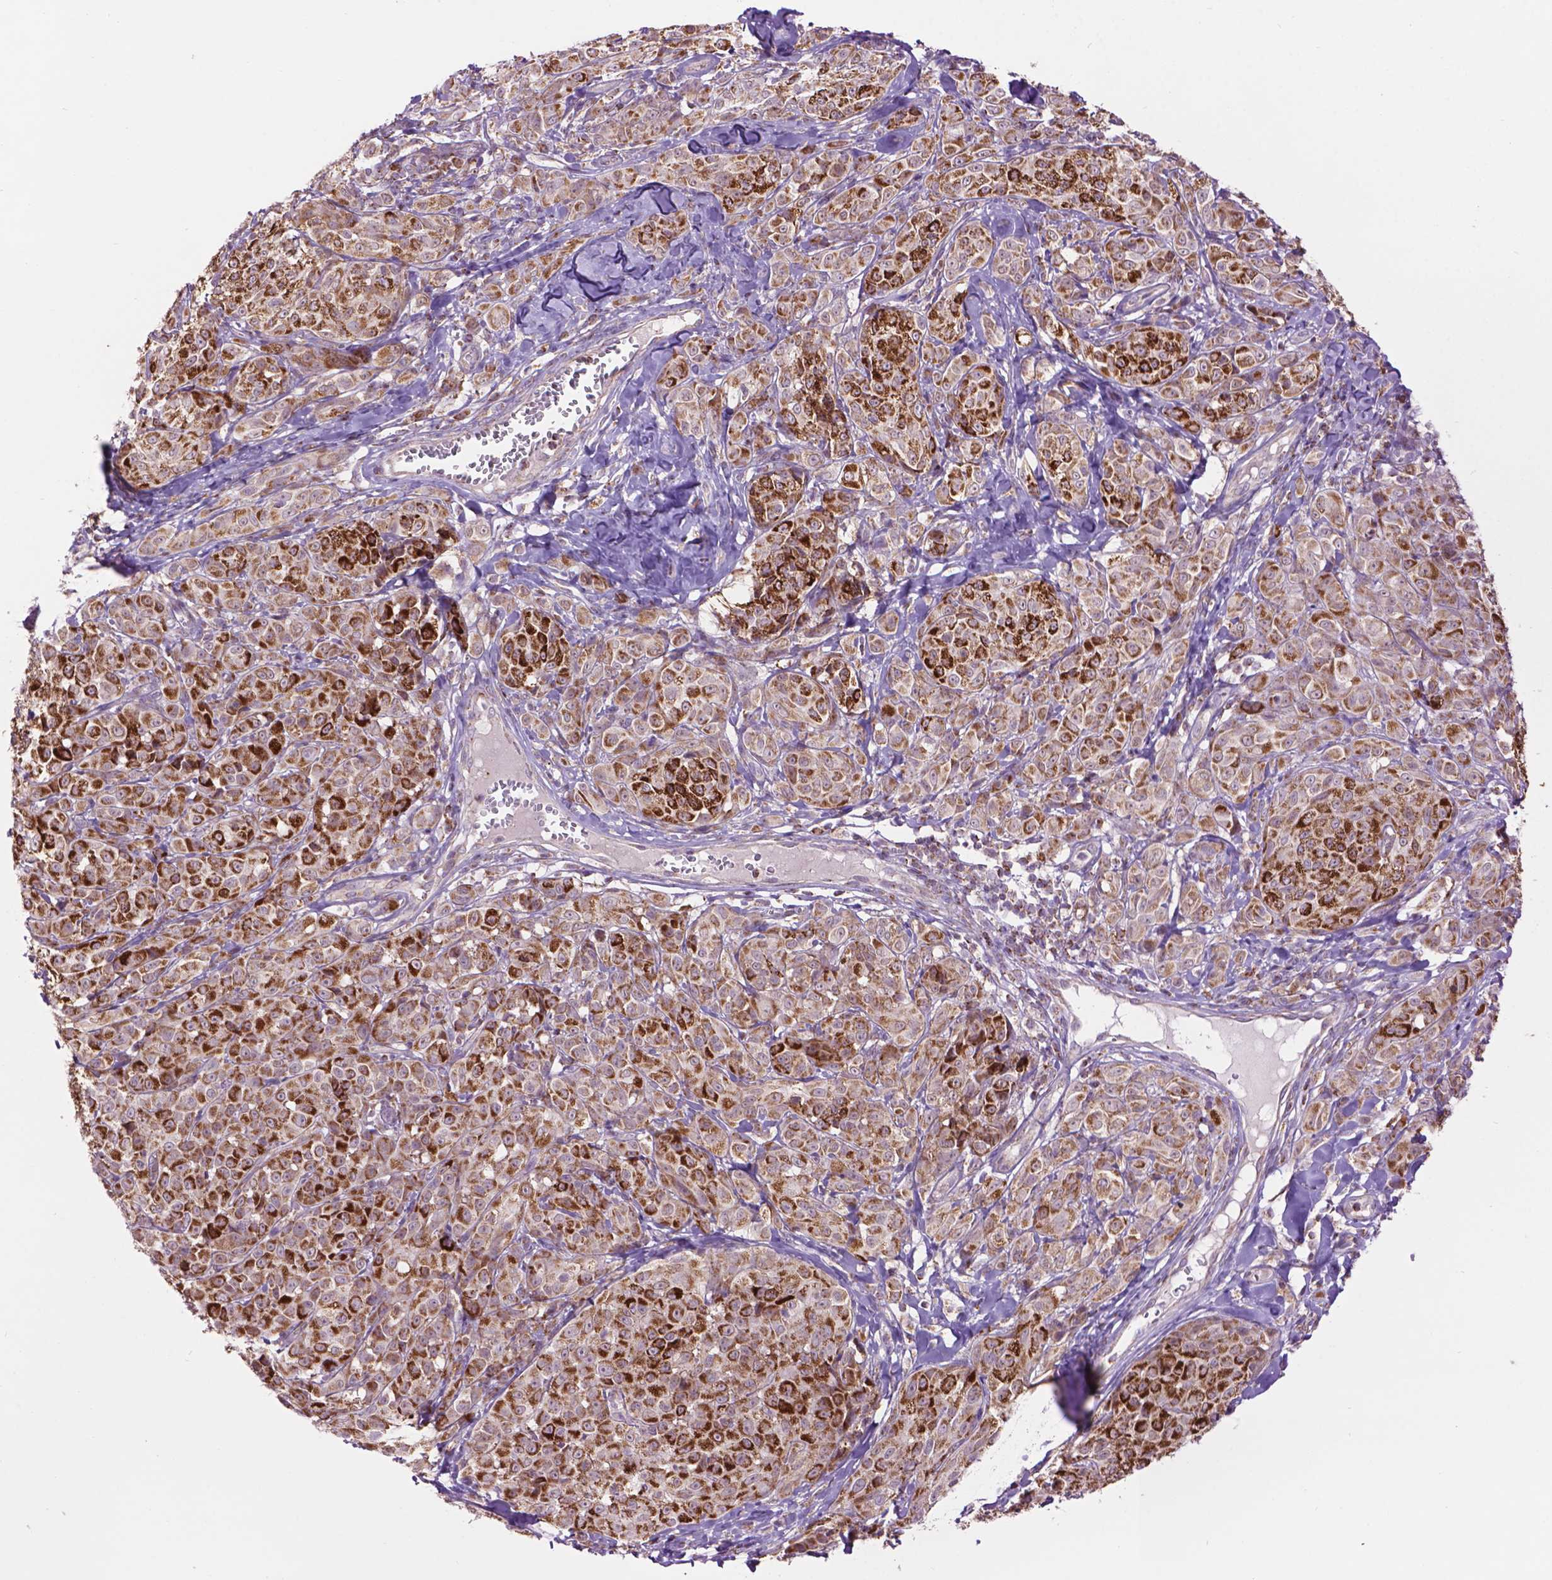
{"staining": {"intensity": "strong", "quantity": ">75%", "location": "cytoplasmic/membranous"}, "tissue": "melanoma", "cell_type": "Tumor cells", "image_type": "cancer", "snomed": [{"axis": "morphology", "description": "Malignant melanoma, NOS"}, {"axis": "topography", "description": "Skin"}], "caption": "Protein analysis of malignant melanoma tissue reveals strong cytoplasmic/membranous expression in approximately >75% of tumor cells. (brown staining indicates protein expression, while blue staining denotes nuclei).", "gene": "PYCR3", "patient": {"sex": "male", "age": 89}}